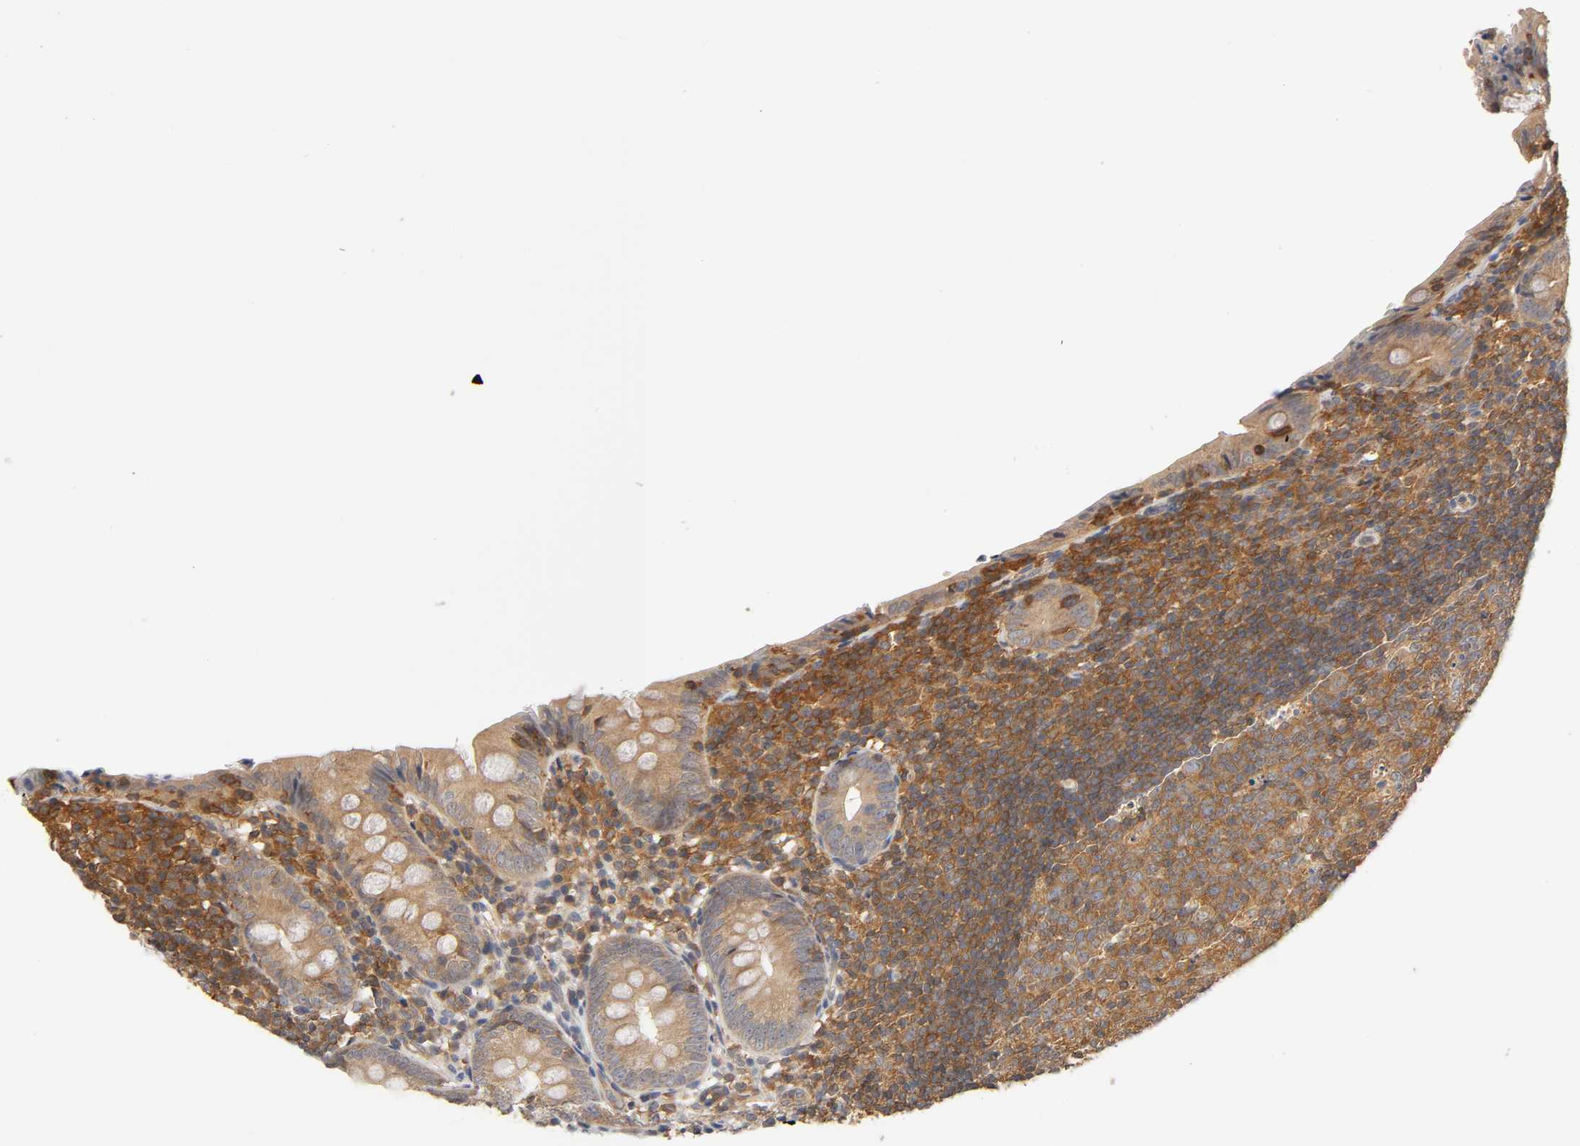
{"staining": {"intensity": "moderate", "quantity": ">75%", "location": "cytoplasmic/membranous"}, "tissue": "appendix", "cell_type": "Glandular cells", "image_type": "normal", "snomed": [{"axis": "morphology", "description": "Normal tissue, NOS"}, {"axis": "topography", "description": "Appendix"}], "caption": "DAB (3,3'-diaminobenzidine) immunohistochemical staining of unremarkable appendix reveals moderate cytoplasmic/membranous protein staining in about >75% of glandular cells.", "gene": "ACTR2", "patient": {"sex": "female", "age": 10}}